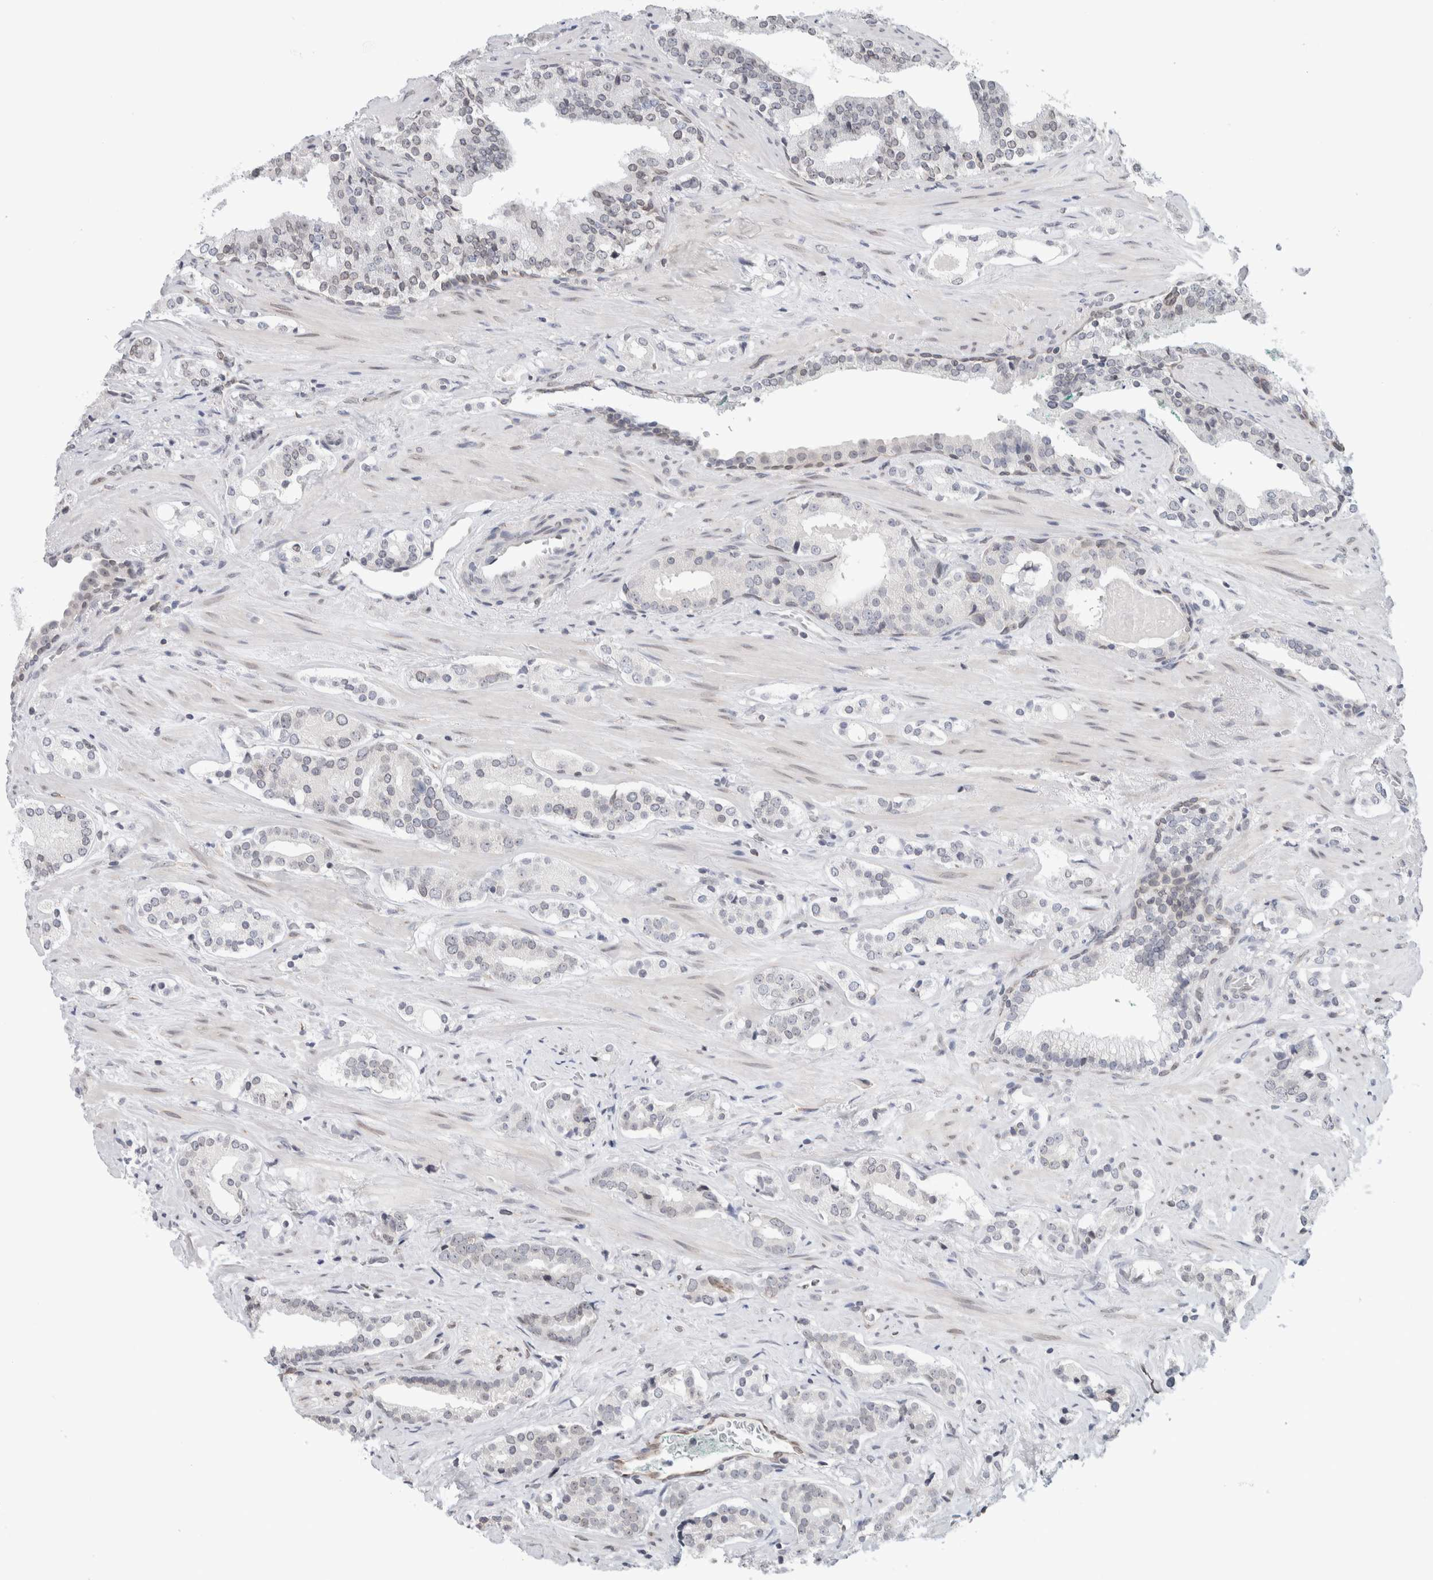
{"staining": {"intensity": "negative", "quantity": "none", "location": "none"}, "tissue": "prostate cancer", "cell_type": "Tumor cells", "image_type": "cancer", "snomed": [{"axis": "morphology", "description": "Adenocarcinoma, High grade"}, {"axis": "topography", "description": "Prostate"}], "caption": "DAB (3,3'-diaminobenzidine) immunohistochemical staining of human adenocarcinoma (high-grade) (prostate) displays no significant expression in tumor cells.", "gene": "RBMX2", "patient": {"sex": "male", "age": 71}}